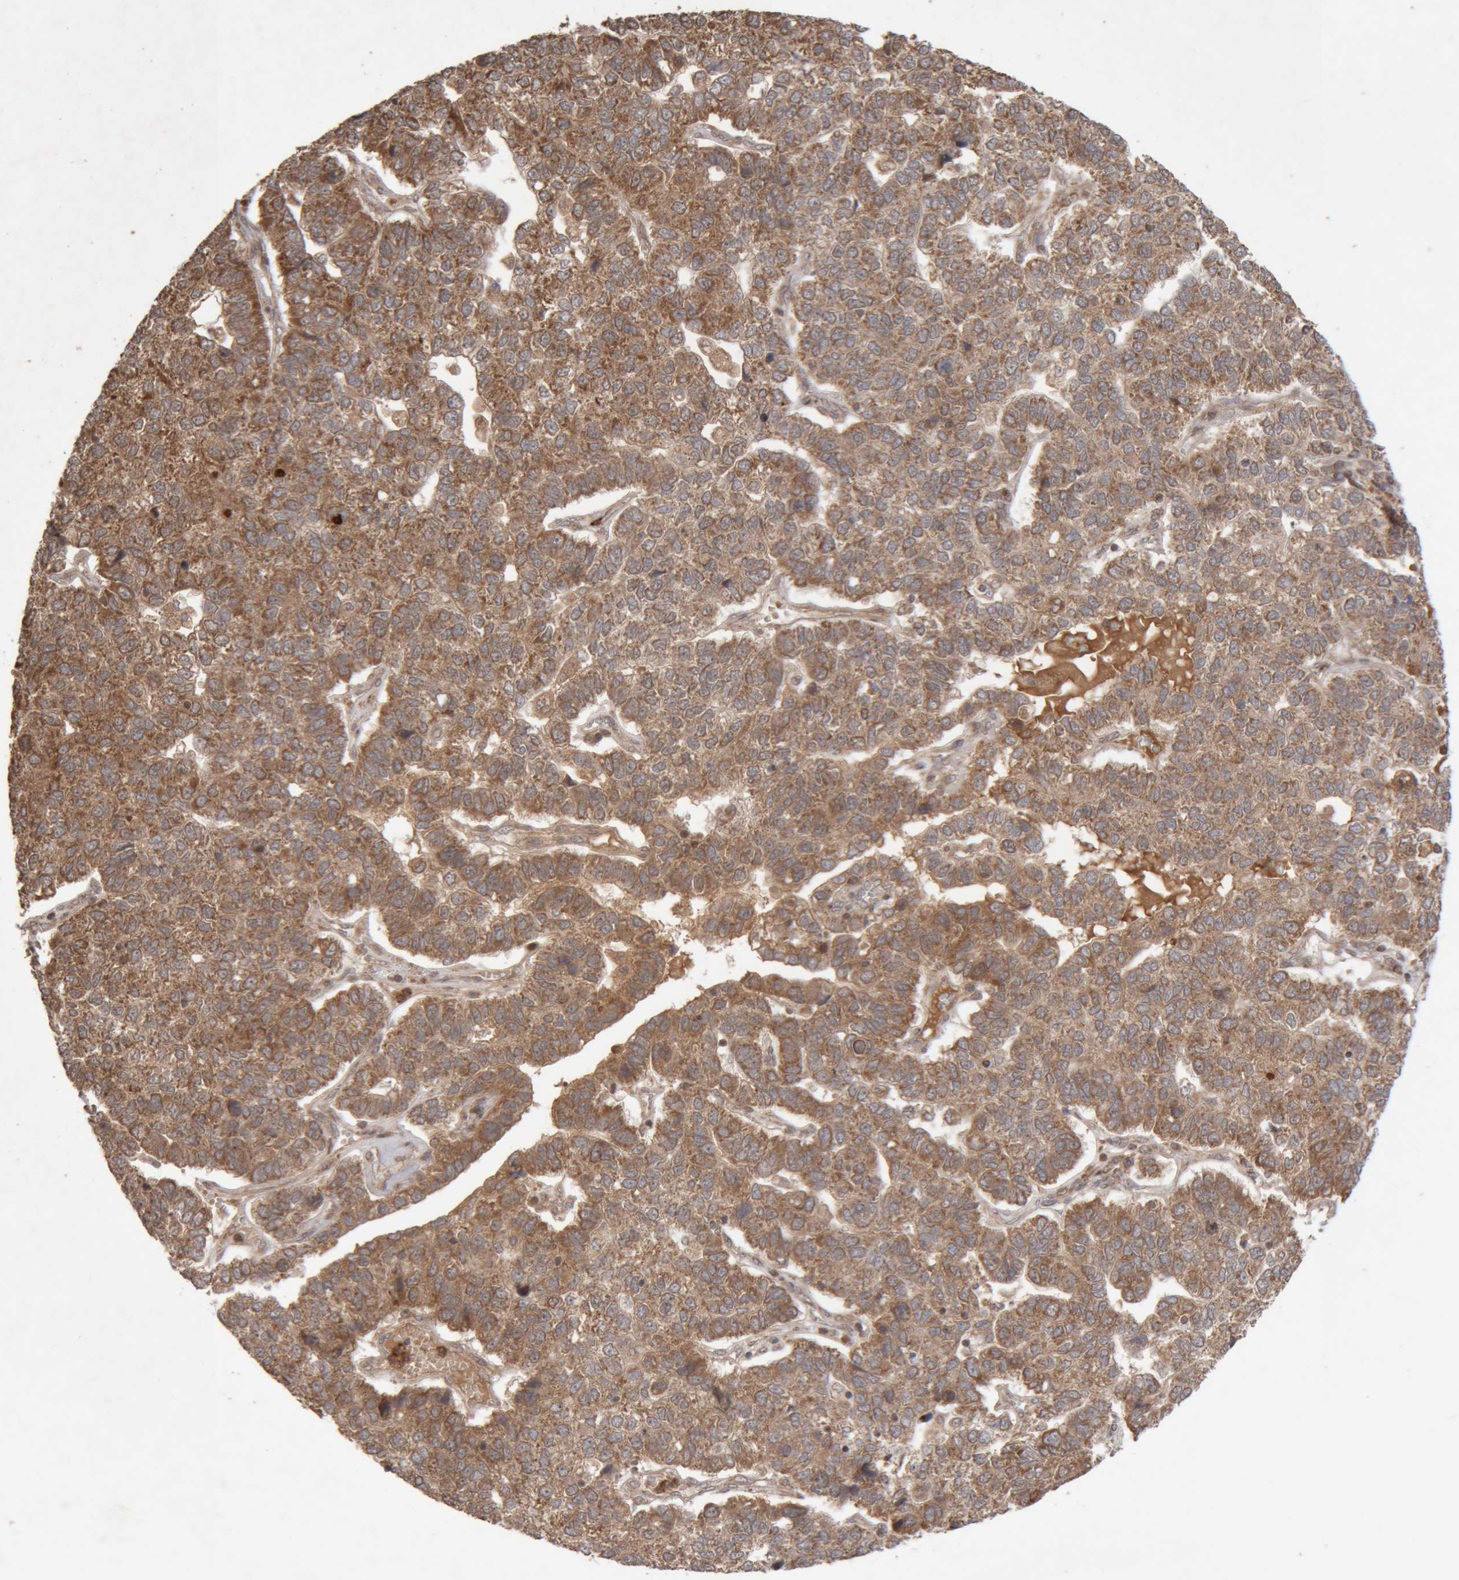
{"staining": {"intensity": "moderate", "quantity": ">75%", "location": "cytoplasmic/membranous"}, "tissue": "pancreatic cancer", "cell_type": "Tumor cells", "image_type": "cancer", "snomed": [{"axis": "morphology", "description": "Adenocarcinoma, NOS"}, {"axis": "topography", "description": "Pancreas"}], "caption": "This is an image of IHC staining of pancreatic cancer, which shows moderate expression in the cytoplasmic/membranous of tumor cells.", "gene": "KIF21B", "patient": {"sex": "female", "age": 61}}